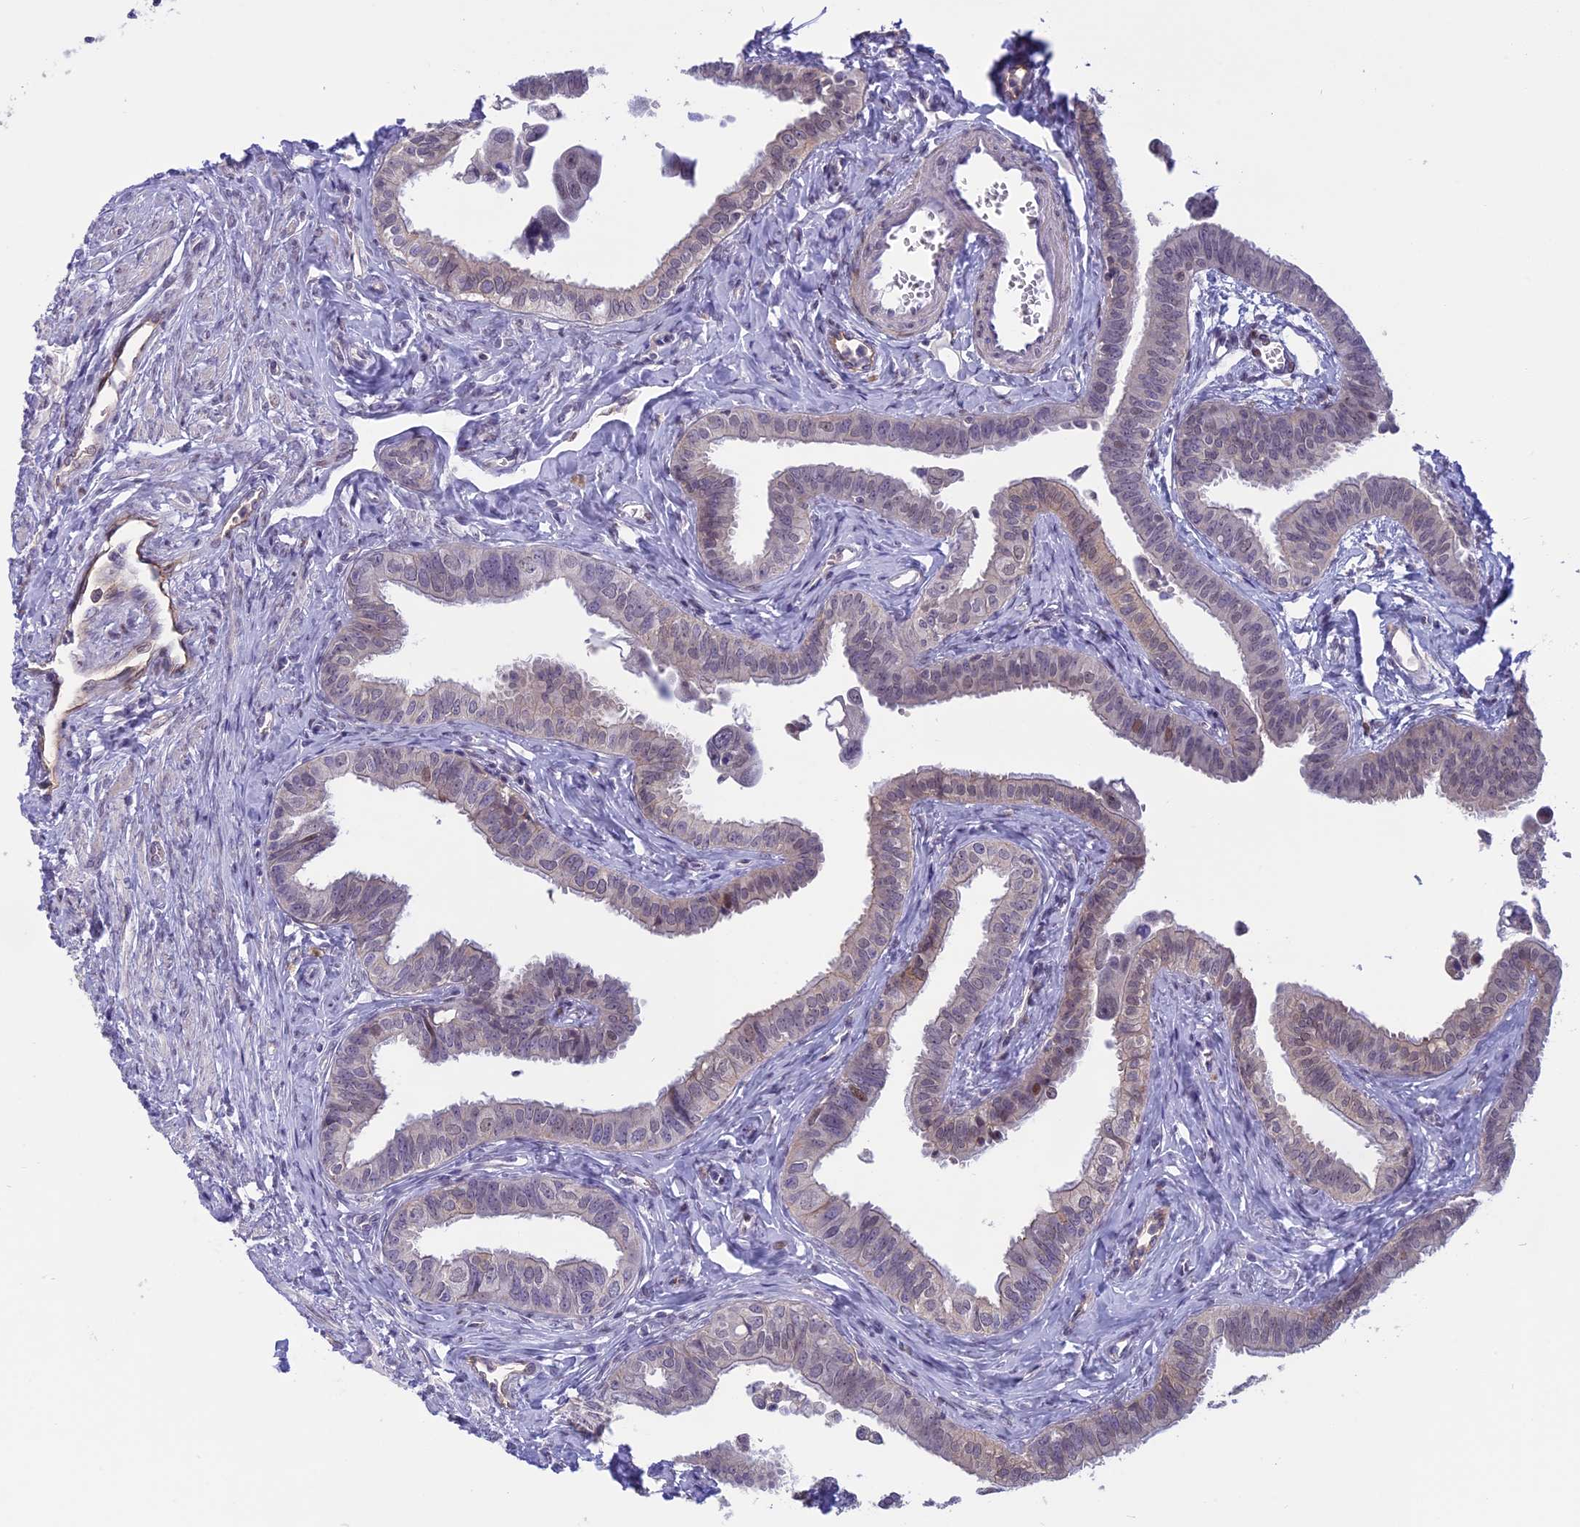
{"staining": {"intensity": "weak", "quantity": "<25%", "location": "cytoplasmic/membranous,nuclear"}, "tissue": "fallopian tube", "cell_type": "Glandular cells", "image_type": "normal", "snomed": [{"axis": "morphology", "description": "Normal tissue, NOS"}, {"axis": "morphology", "description": "Carcinoma, NOS"}, {"axis": "topography", "description": "Fallopian tube"}, {"axis": "topography", "description": "Ovary"}], "caption": "The photomicrograph displays no significant staining in glandular cells of fallopian tube.", "gene": "CORO2A", "patient": {"sex": "female", "age": 59}}